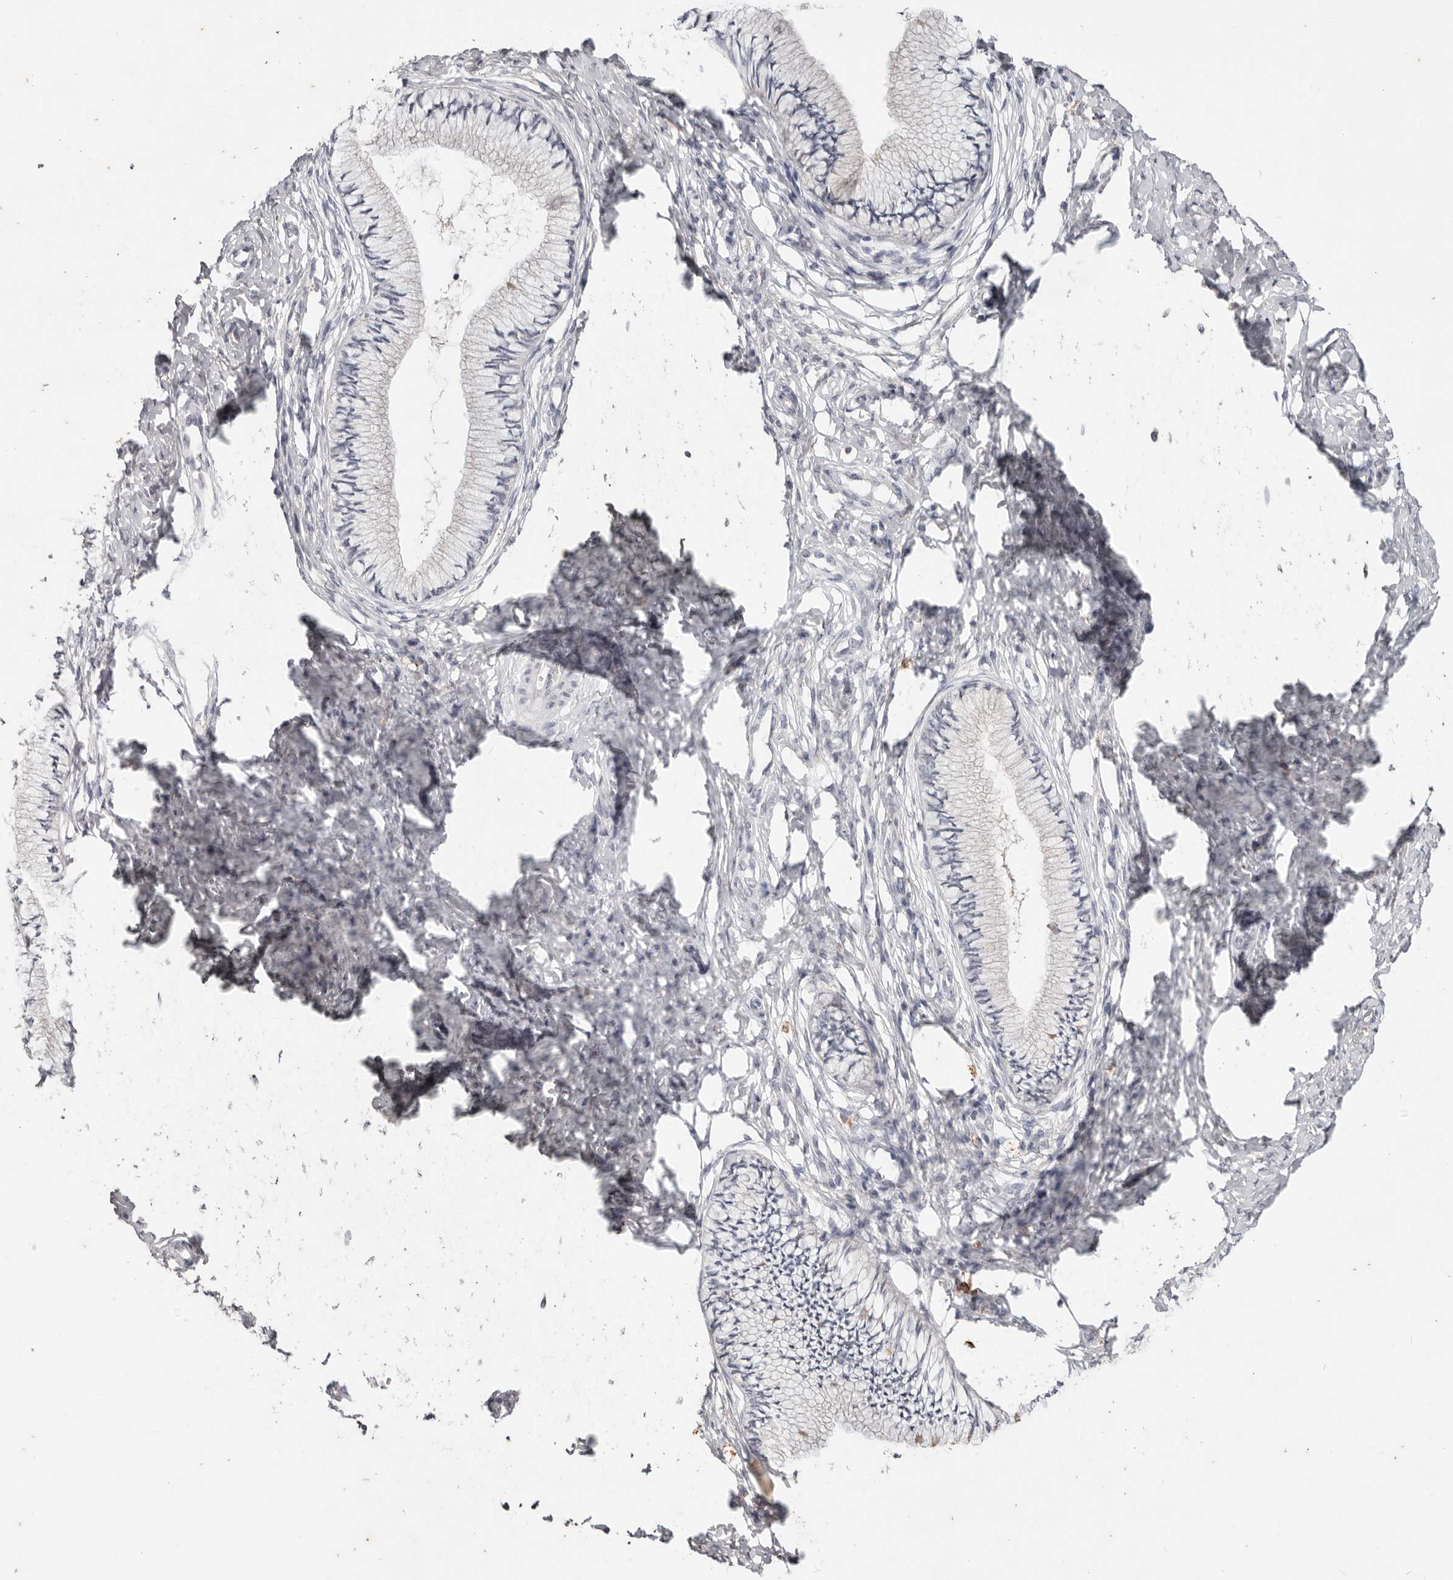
{"staining": {"intensity": "negative", "quantity": "none", "location": "none"}, "tissue": "cervix", "cell_type": "Glandular cells", "image_type": "normal", "snomed": [{"axis": "morphology", "description": "Normal tissue, NOS"}, {"axis": "topography", "description": "Cervix"}], "caption": "A micrograph of cervix stained for a protein shows no brown staining in glandular cells. (Brightfield microscopy of DAB (3,3'-diaminobenzidine) IHC at high magnification).", "gene": "WDR77", "patient": {"sex": "female", "age": 36}}